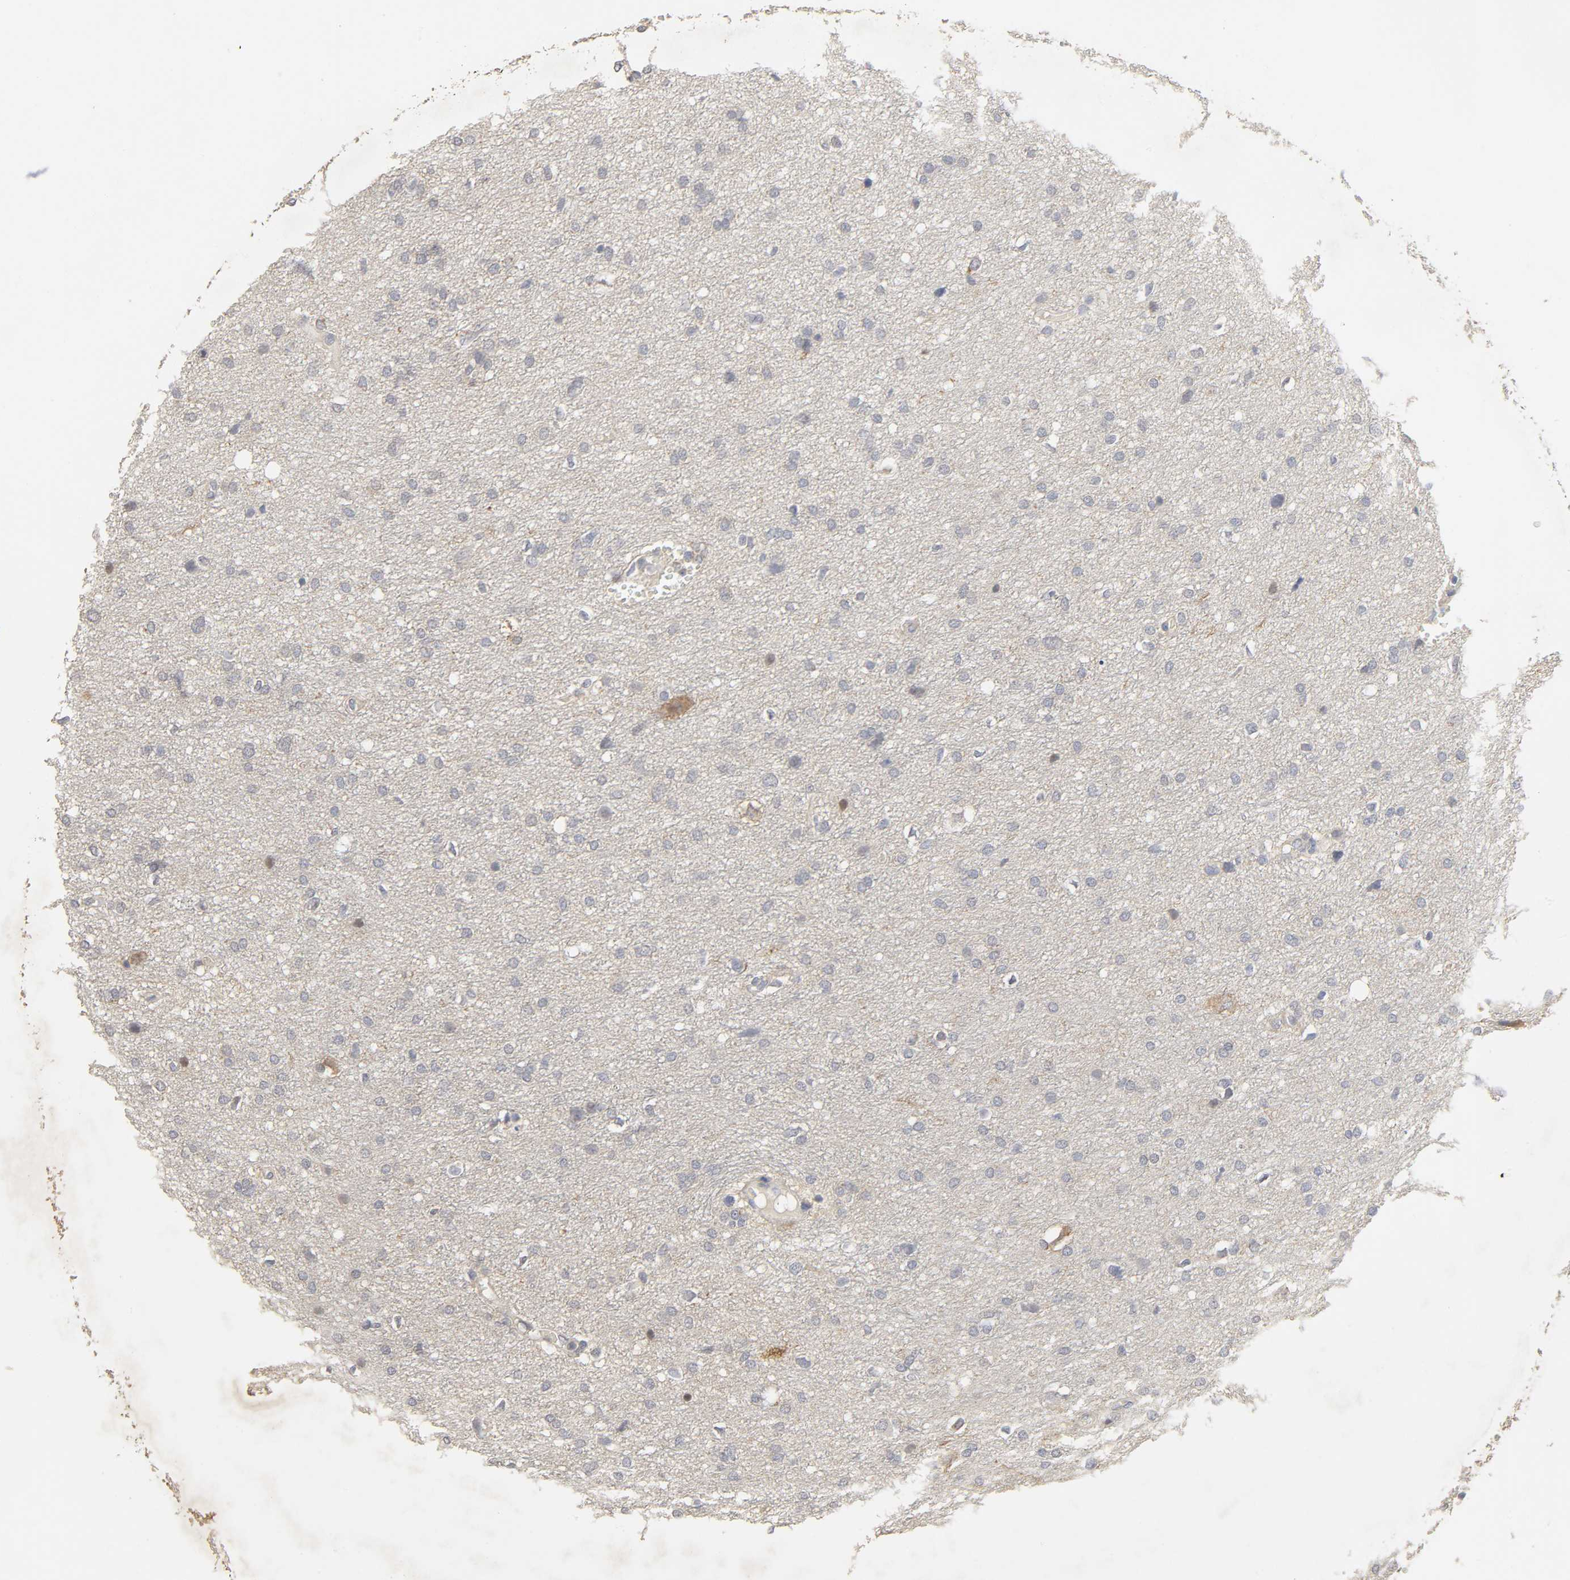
{"staining": {"intensity": "negative", "quantity": "none", "location": "none"}, "tissue": "glioma", "cell_type": "Tumor cells", "image_type": "cancer", "snomed": [{"axis": "morphology", "description": "Glioma, malignant, High grade"}, {"axis": "topography", "description": "Brain"}], "caption": "Histopathology image shows no protein positivity in tumor cells of glioma tissue. Brightfield microscopy of immunohistochemistry stained with DAB (3,3'-diaminobenzidine) (brown) and hematoxylin (blue), captured at high magnification.", "gene": "SLC10A2", "patient": {"sex": "female", "age": 59}}